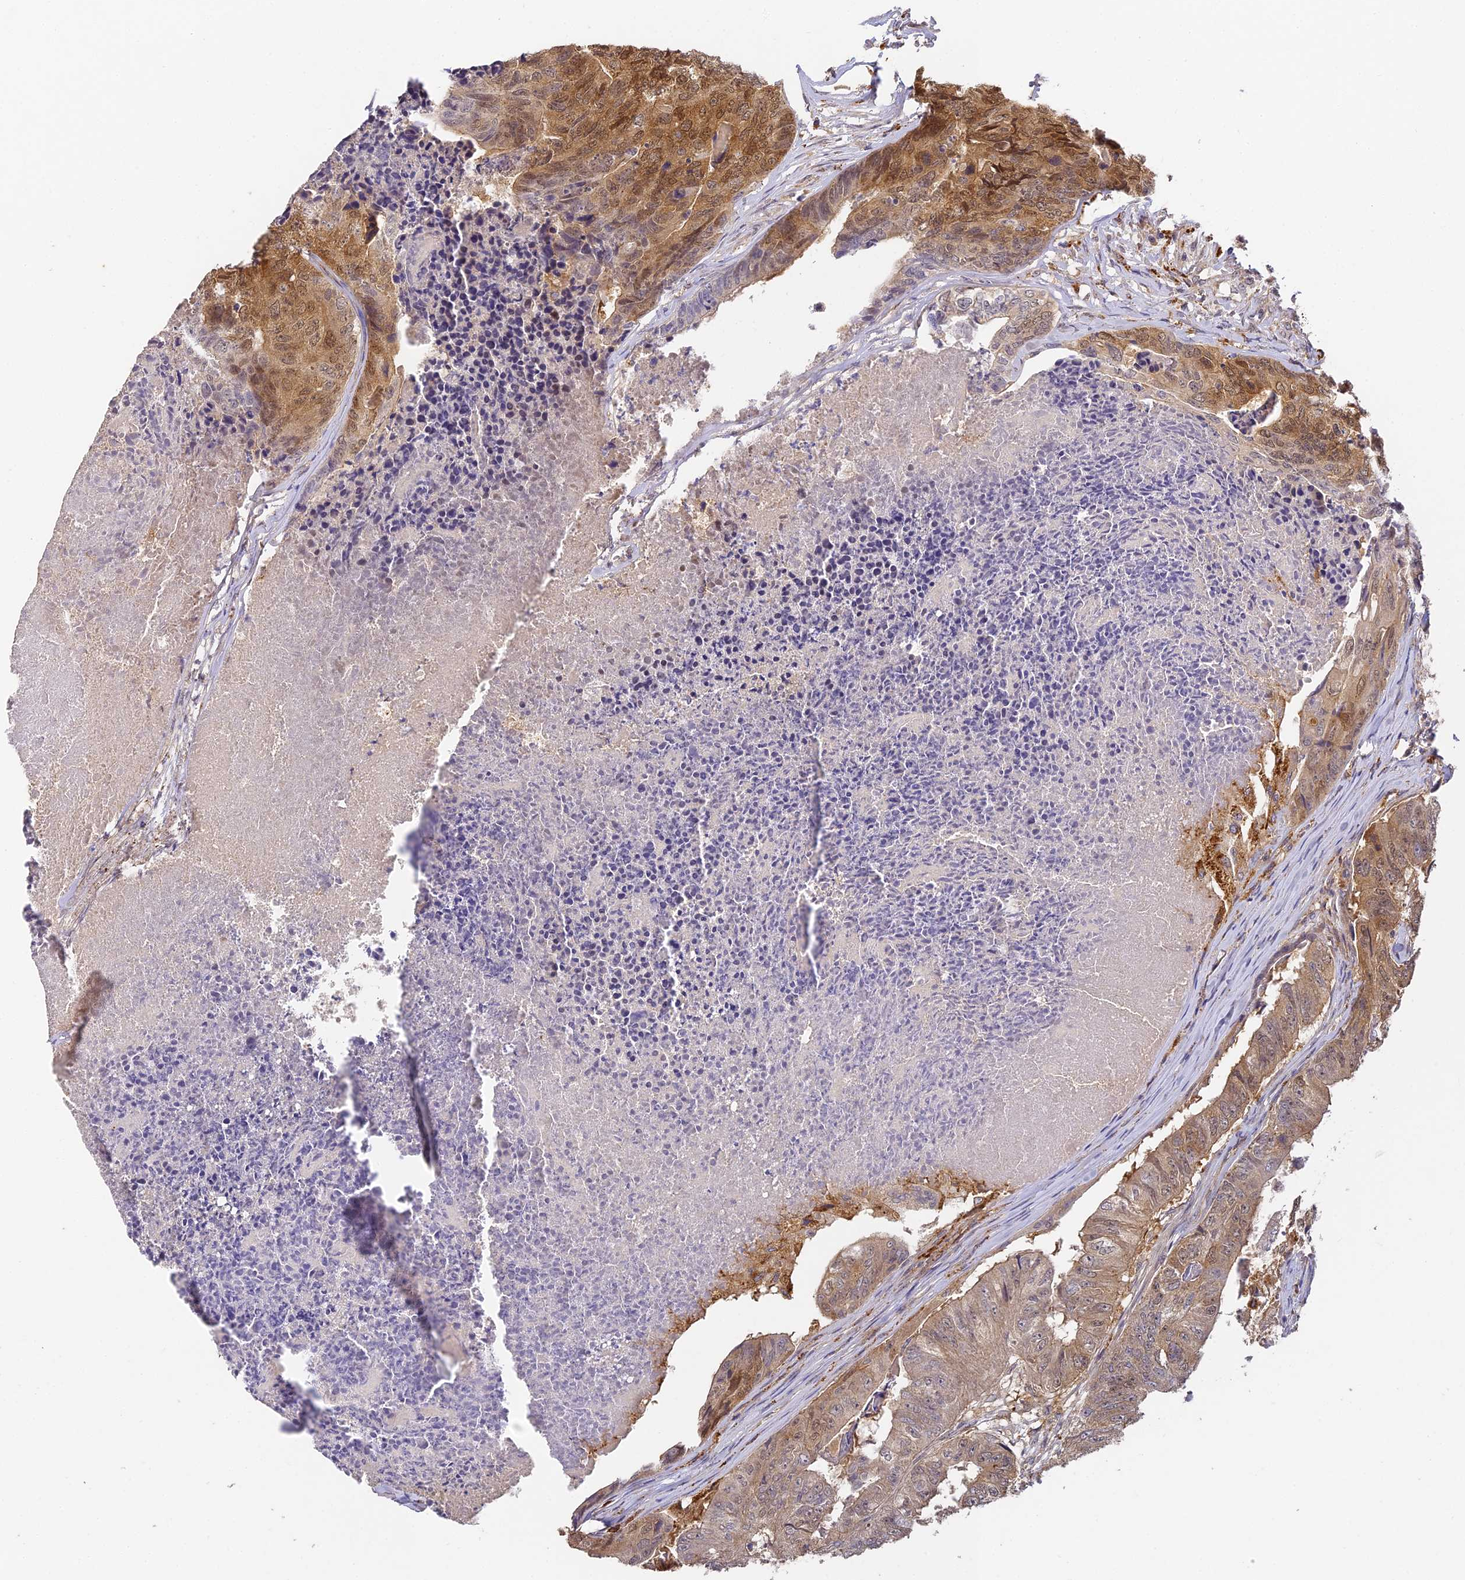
{"staining": {"intensity": "moderate", "quantity": ">75%", "location": "cytoplasmic/membranous,nuclear"}, "tissue": "colorectal cancer", "cell_type": "Tumor cells", "image_type": "cancer", "snomed": [{"axis": "morphology", "description": "Adenocarcinoma, NOS"}, {"axis": "topography", "description": "Colon"}], "caption": "Immunohistochemical staining of human colorectal adenocarcinoma exhibits medium levels of moderate cytoplasmic/membranous and nuclear protein staining in about >75% of tumor cells.", "gene": "YAE1", "patient": {"sex": "female", "age": 67}}